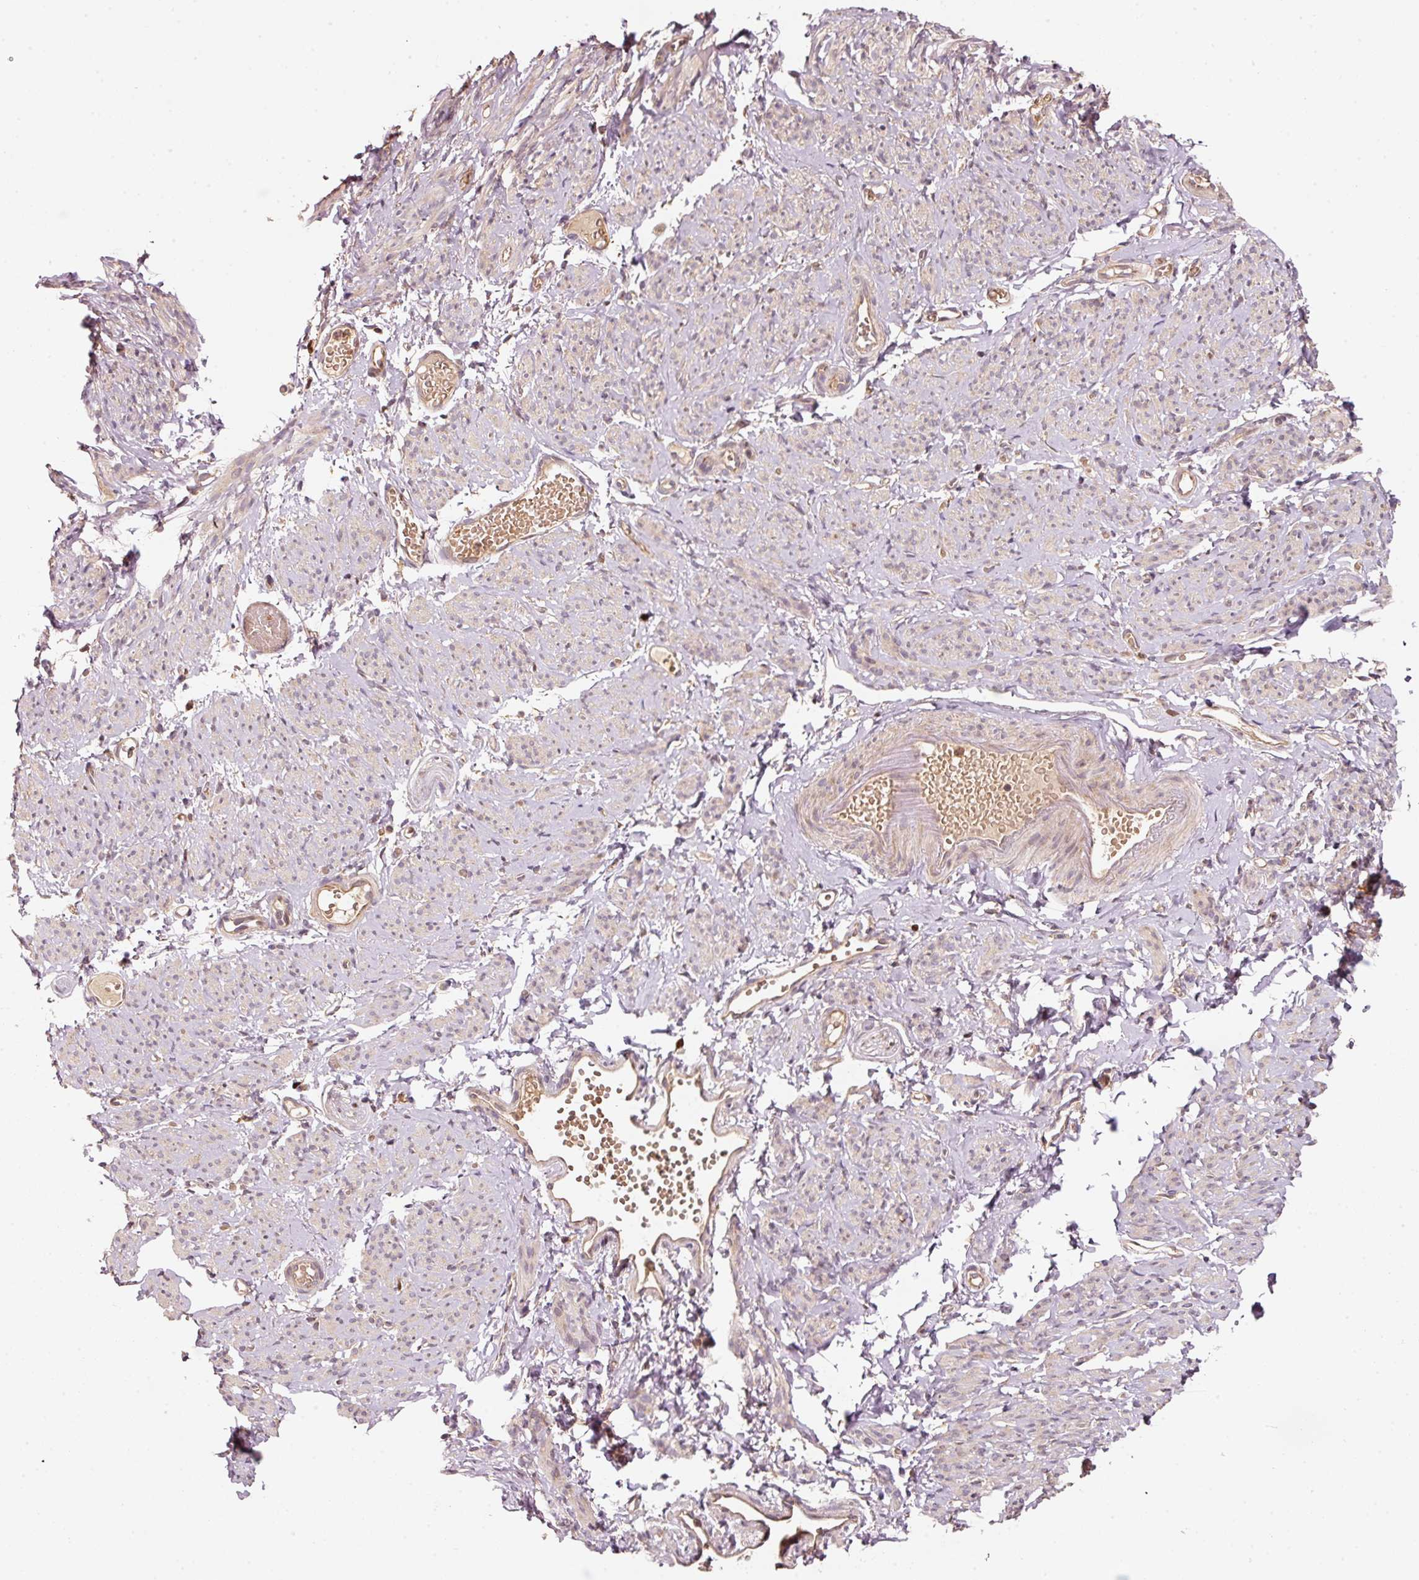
{"staining": {"intensity": "weak", "quantity": "25%-75%", "location": "cytoplasmic/membranous"}, "tissue": "smooth muscle", "cell_type": "Smooth muscle cells", "image_type": "normal", "snomed": [{"axis": "morphology", "description": "Normal tissue, NOS"}, {"axis": "topography", "description": "Smooth muscle"}], "caption": "Weak cytoplasmic/membranous staining is appreciated in approximately 25%-75% of smooth muscle cells in benign smooth muscle. (DAB (3,3'-diaminobenzidine) IHC, brown staining for protein, blue staining for nuclei).", "gene": "RRAS2", "patient": {"sex": "female", "age": 65}}